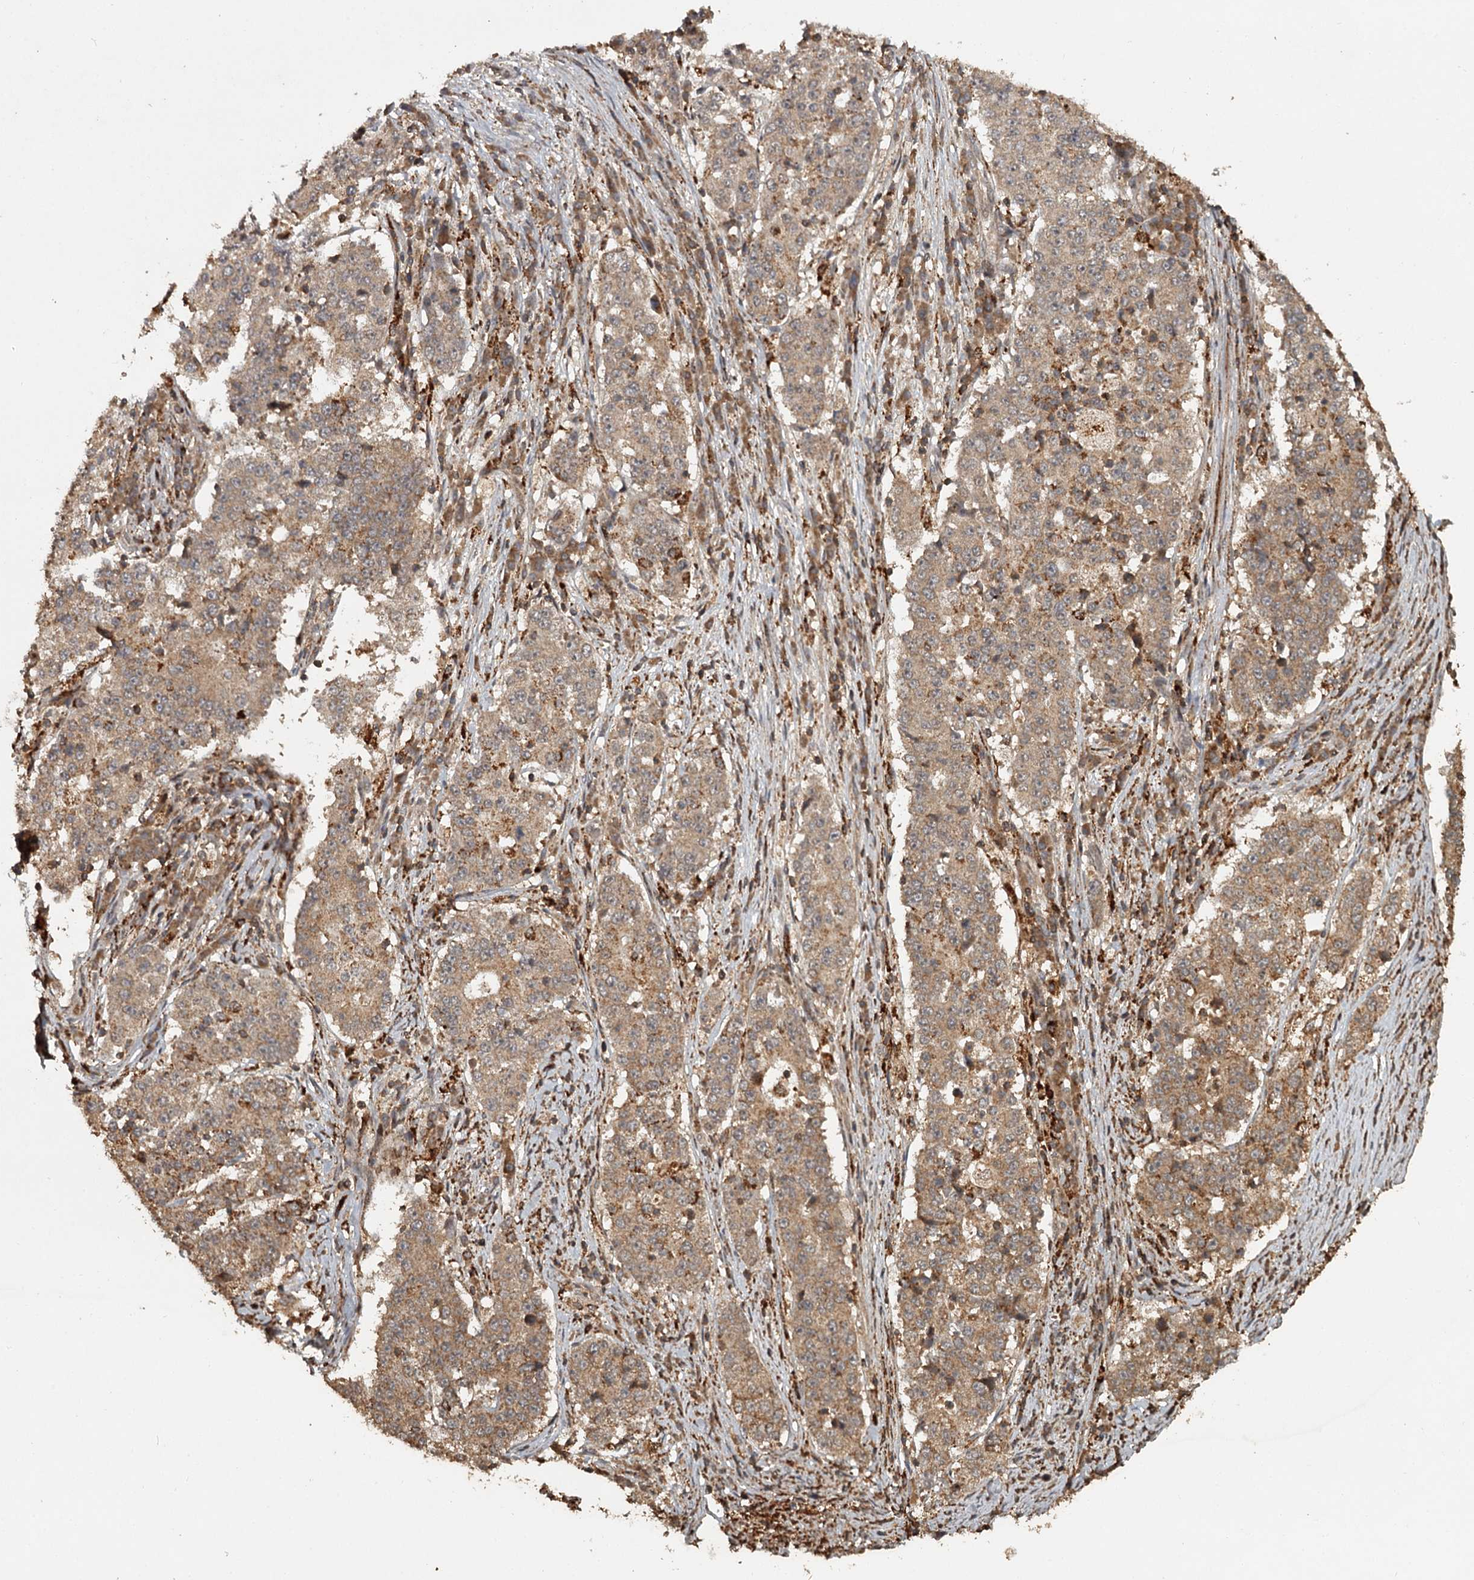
{"staining": {"intensity": "weak", "quantity": ">75%", "location": "cytoplasmic/membranous"}, "tissue": "stomach cancer", "cell_type": "Tumor cells", "image_type": "cancer", "snomed": [{"axis": "morphology", "description": "Adenocarcinoma, NOS"}, {"axis": "topography", "description": "Stomach"}], "caption": "Protein staining demonstrates weak cytoplasmic/membranous positivity in approximately >75% of tumor cells in stomach adenocarcinoma.", "gene": "FAXC", "patient": {"sex": "male", "age": 59}}